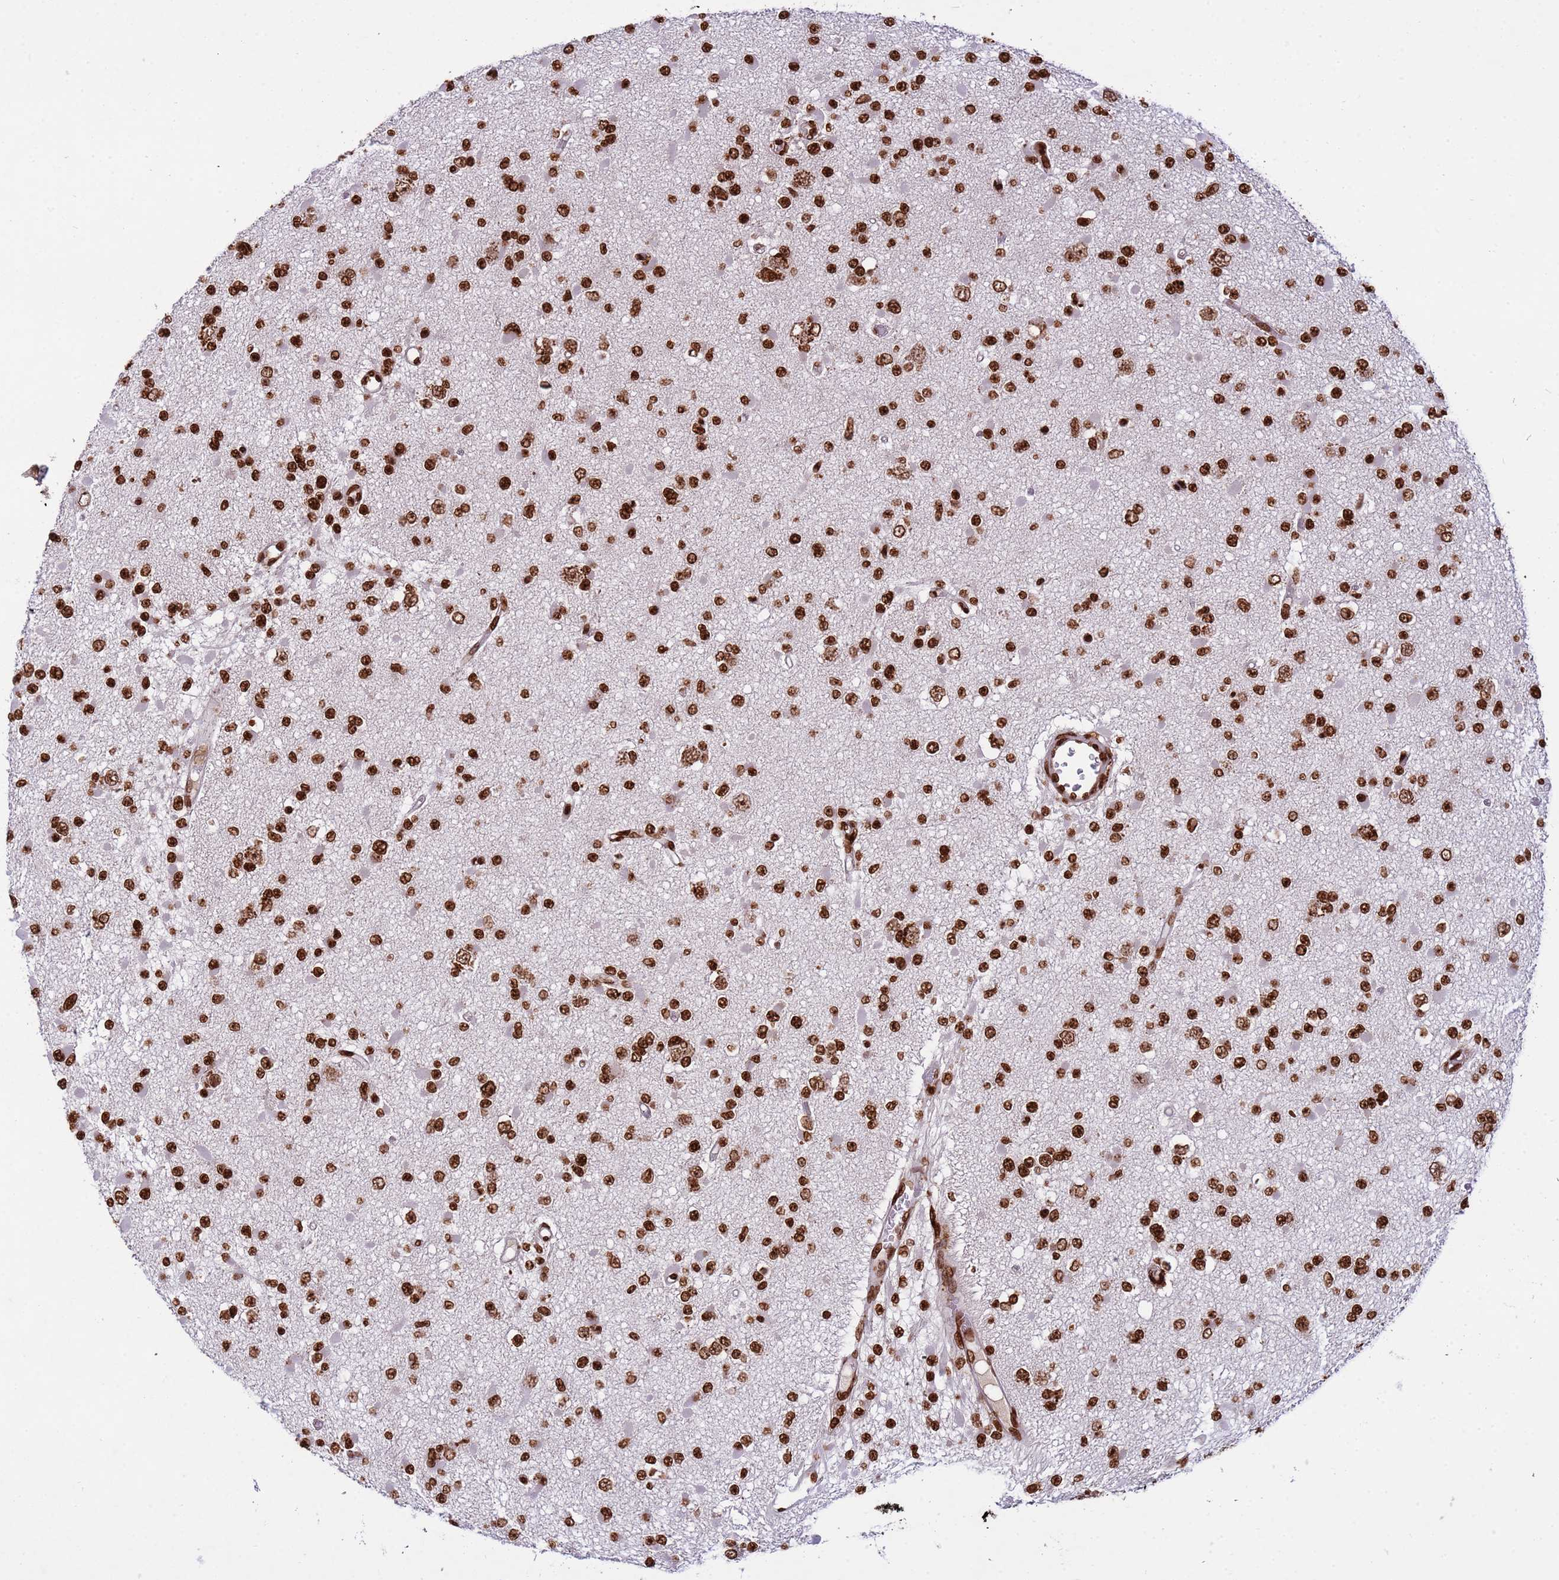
{"staining": {"intensity": "strong", "quantity": ">75%", "location": "nuclear"}, "tissue": "glioma", "cell_type": "Tumor cells", "image_type": "cancer", "snomed": [{"axis": "morphology", "description": "Glioma, malignant, Low grade"}, {"axis": "topography", "description": "Brain"}], "caption": "Strong nuclear positivity for a protein is appreciated in about >75% of tumor cells of malignant glioma (low-grade) using IHC.", "gene": "H3-3B", "patient": {"sex": "female", "age": 22}}